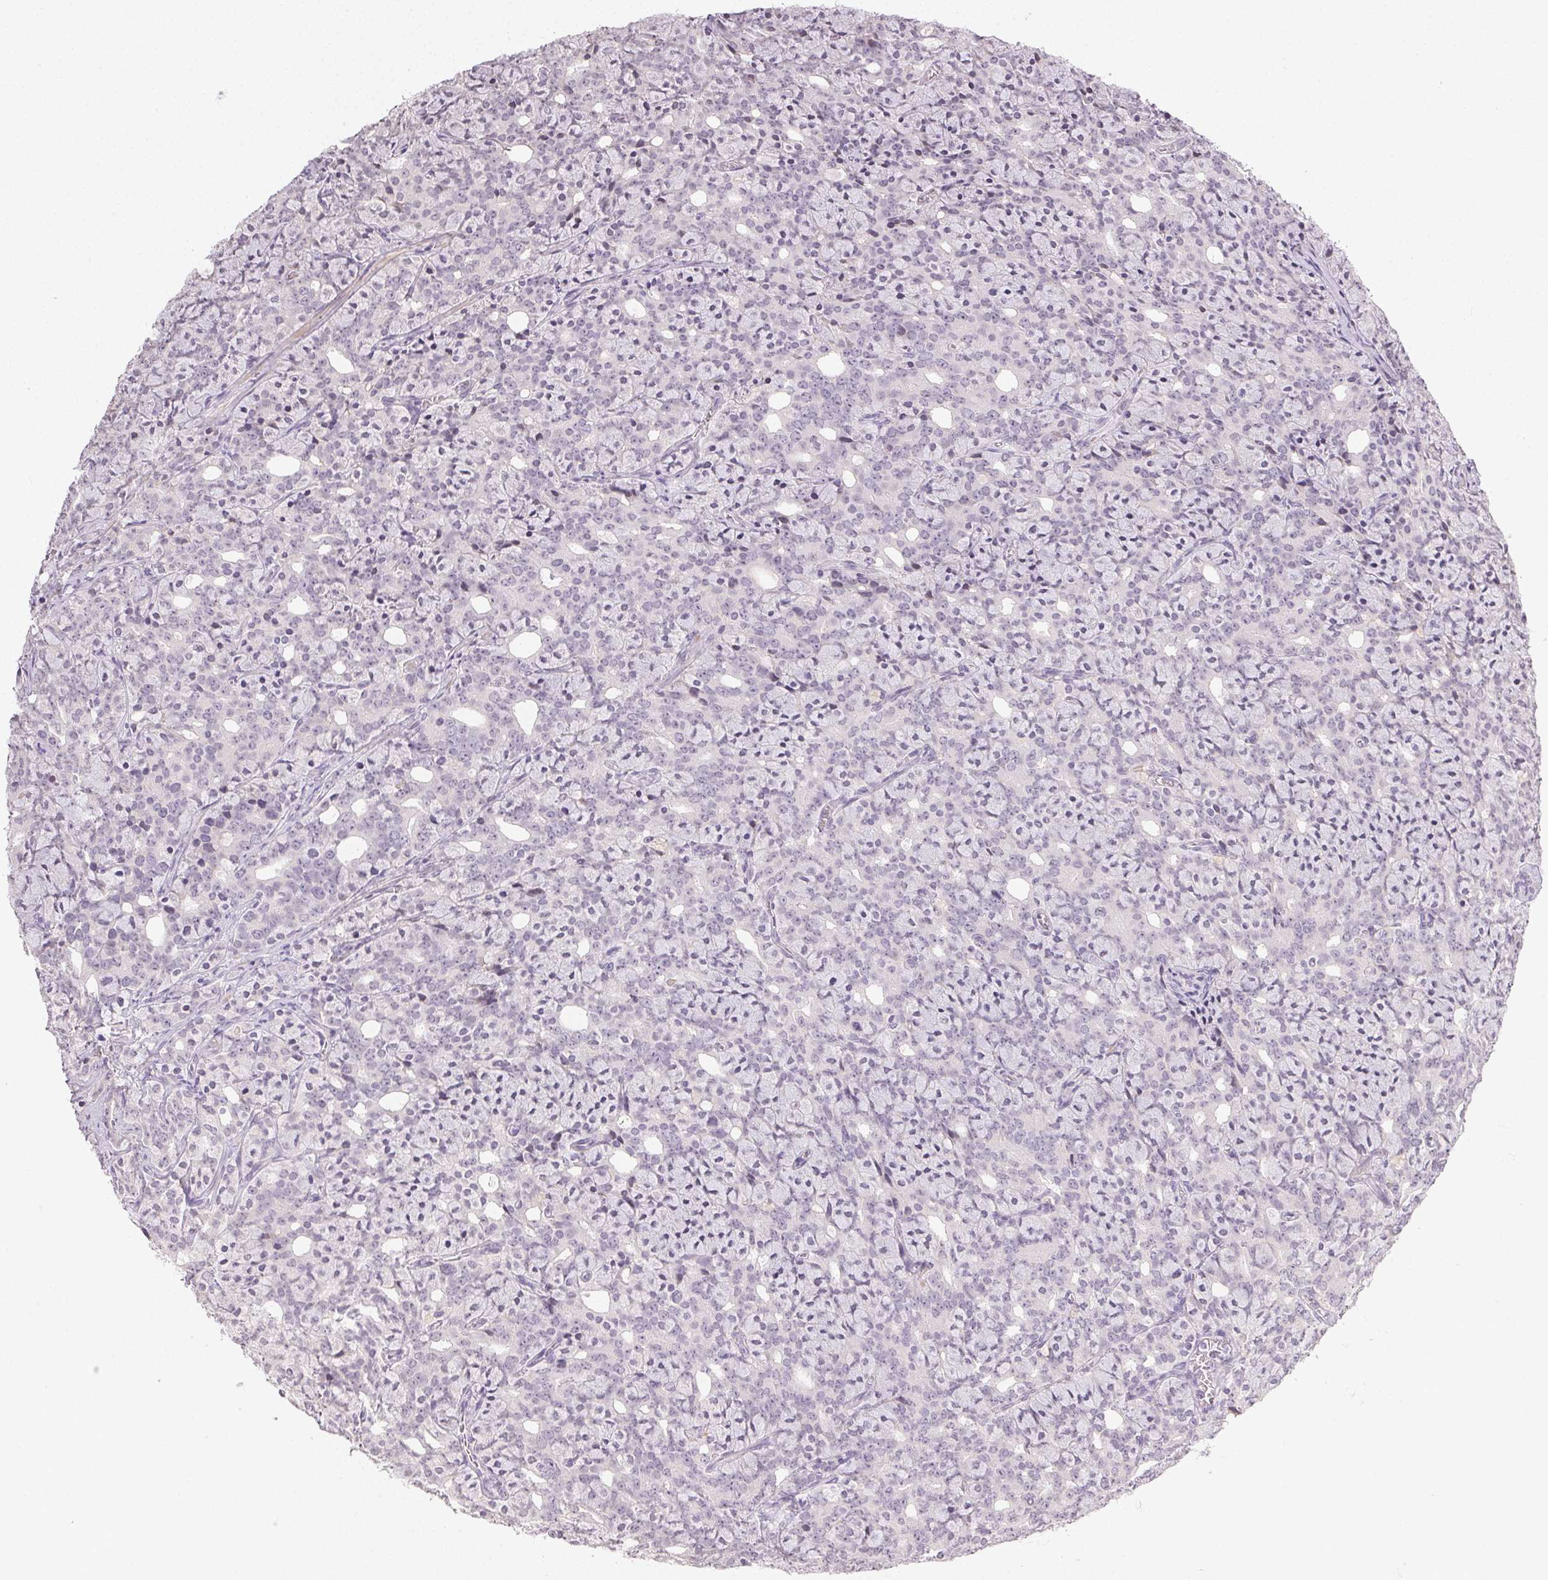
{"staining": {"intensity": "negative", "quantity": "none", "location": "none"}, "tissue": "prostate cancer", "cell_type": "Tumor cells", "image_type": "cancer", "snomed": [{"axis": "morphology", "description": "Adenocarcinoma, High grade"}, {"axis": "topography", "description": "Prostate"}], "caption": "Protein analysis of prostate cancer (high-grade adenocarcinoma) exhibits no significant positivity in tumor cells.", "gene": "TMEM174", "patient": {"sex": "male", "age": 84}}